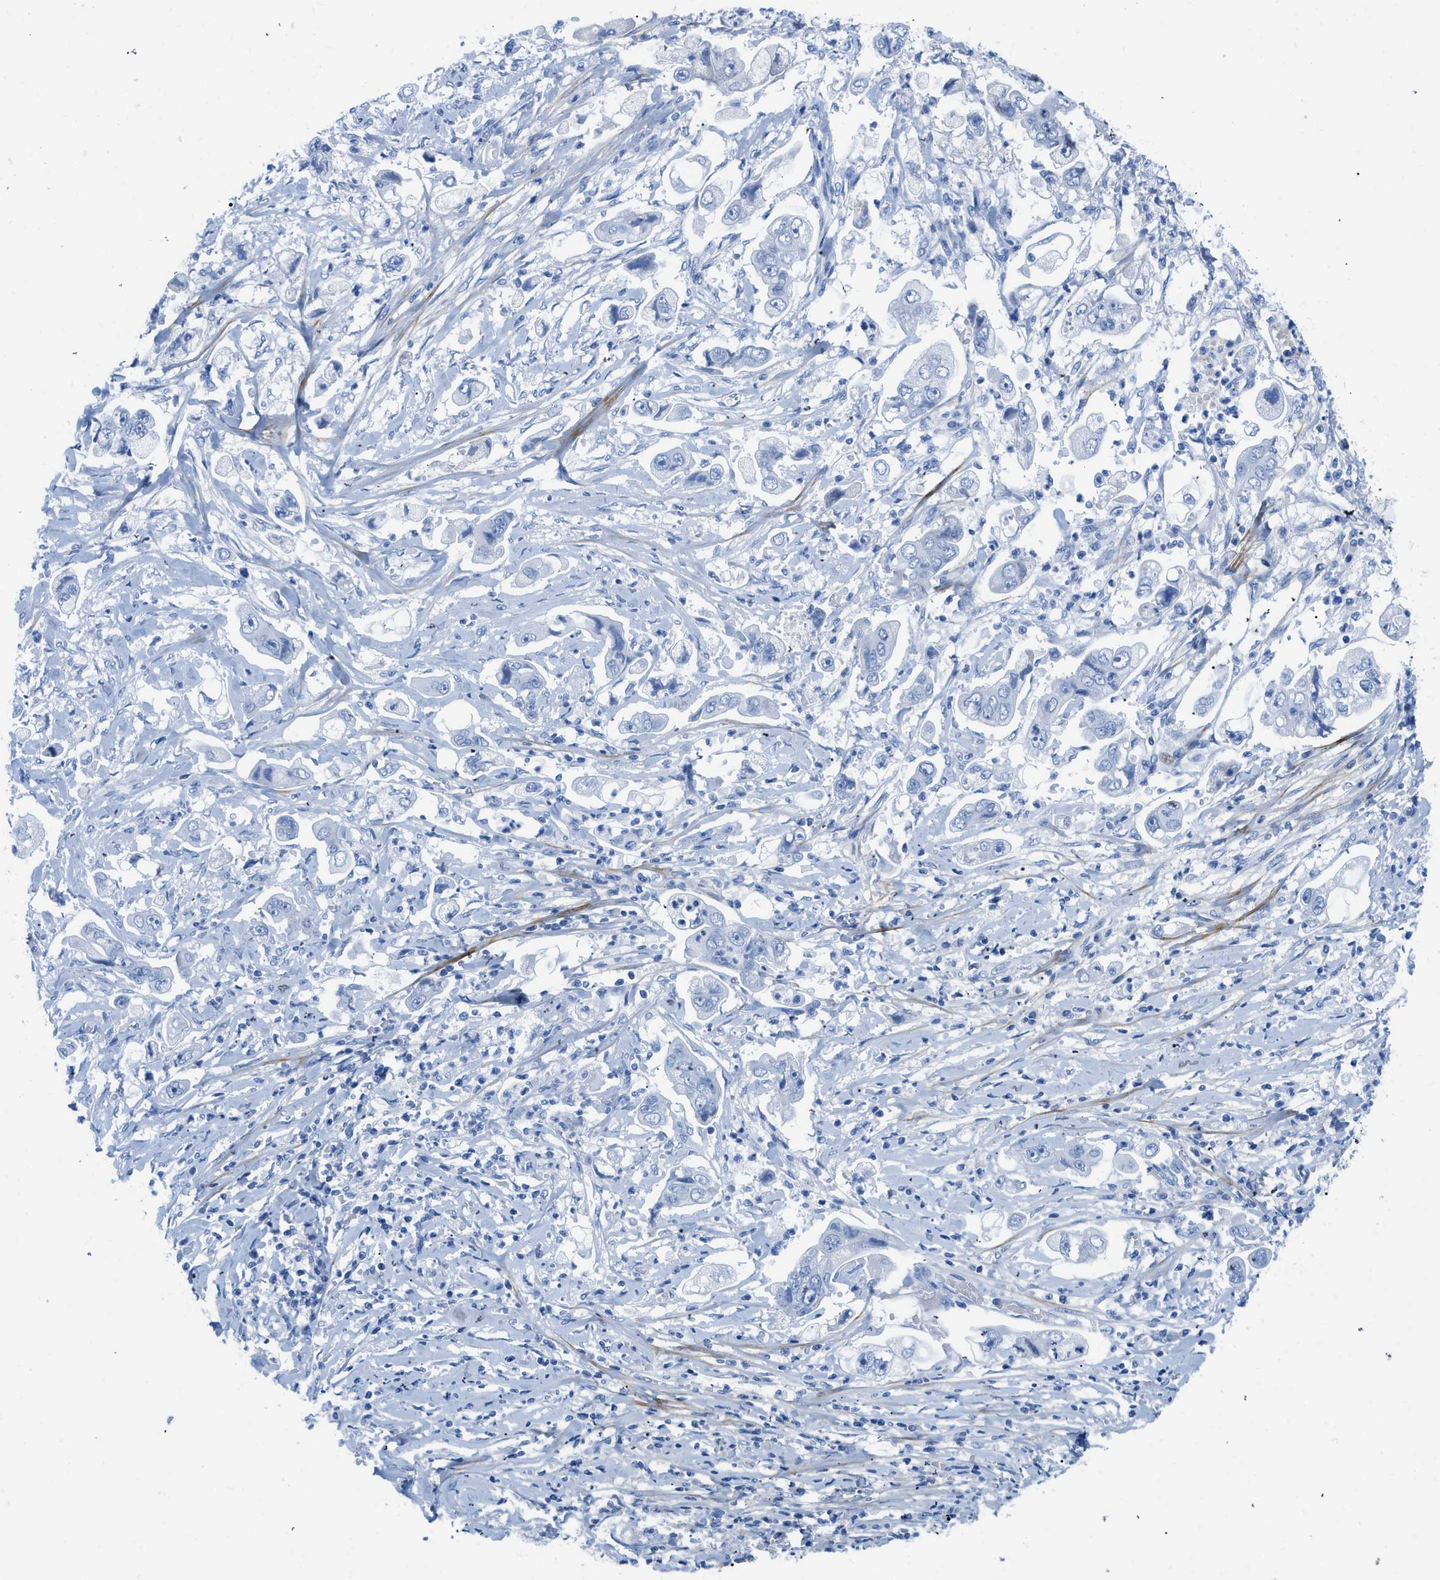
{"staining": {"intensity": "negative", "quantity": "none", "location": "none"}, "tissue": "stomach cancer", "cell_type": "Tumor cells", "image_type": "cancer", "snomed": [{"axis": "morphology", "description": "Adenocarcinoma, NOS"}, {"axis": "topography", "description": "Stomach"}], "caption": "Immunohistochemistry of stomach cancer exhibits no staining in tumor cells.", "gene": "COL3A1", "patient": {"sex": "male", "age": 62}}